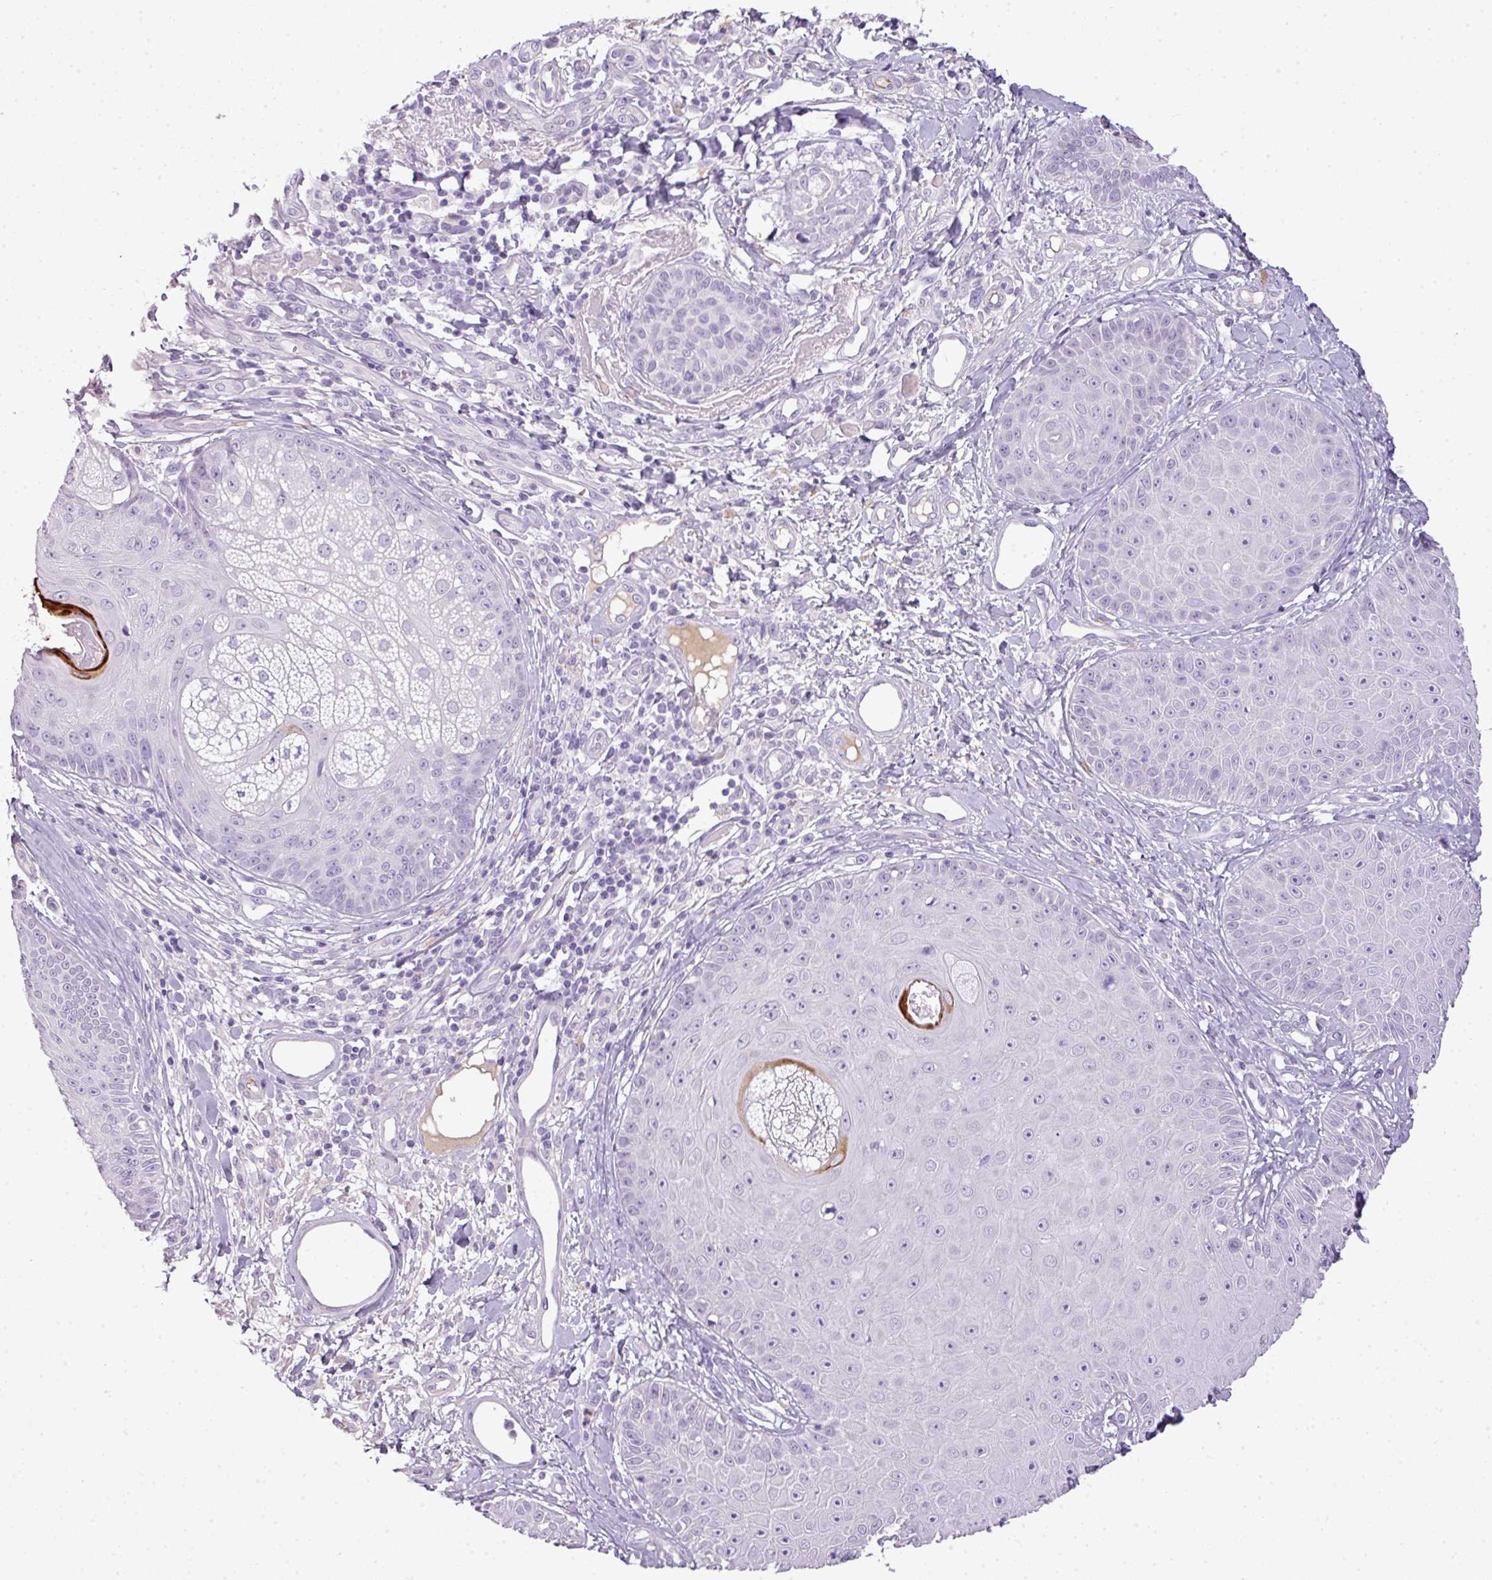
{"staining": {"intensity": "negative", "quantity": "none", "location": "none"}, "tissue": "skin cancer", "cell_type": "Tumor cells", "image_type": "cancer", "snomed": [{"axis": "morphology", "description": "Squamous cell carcinoma, NOS"}, {"axis": "topography", "description": "Skin"}], "caption": "Photomicrograph shows no protein expression in tumor cells of skin cancer tissue. Nuclei are stained in blue.", "gene": "C4B", "patient": {"sex": "male", "age": 86}}